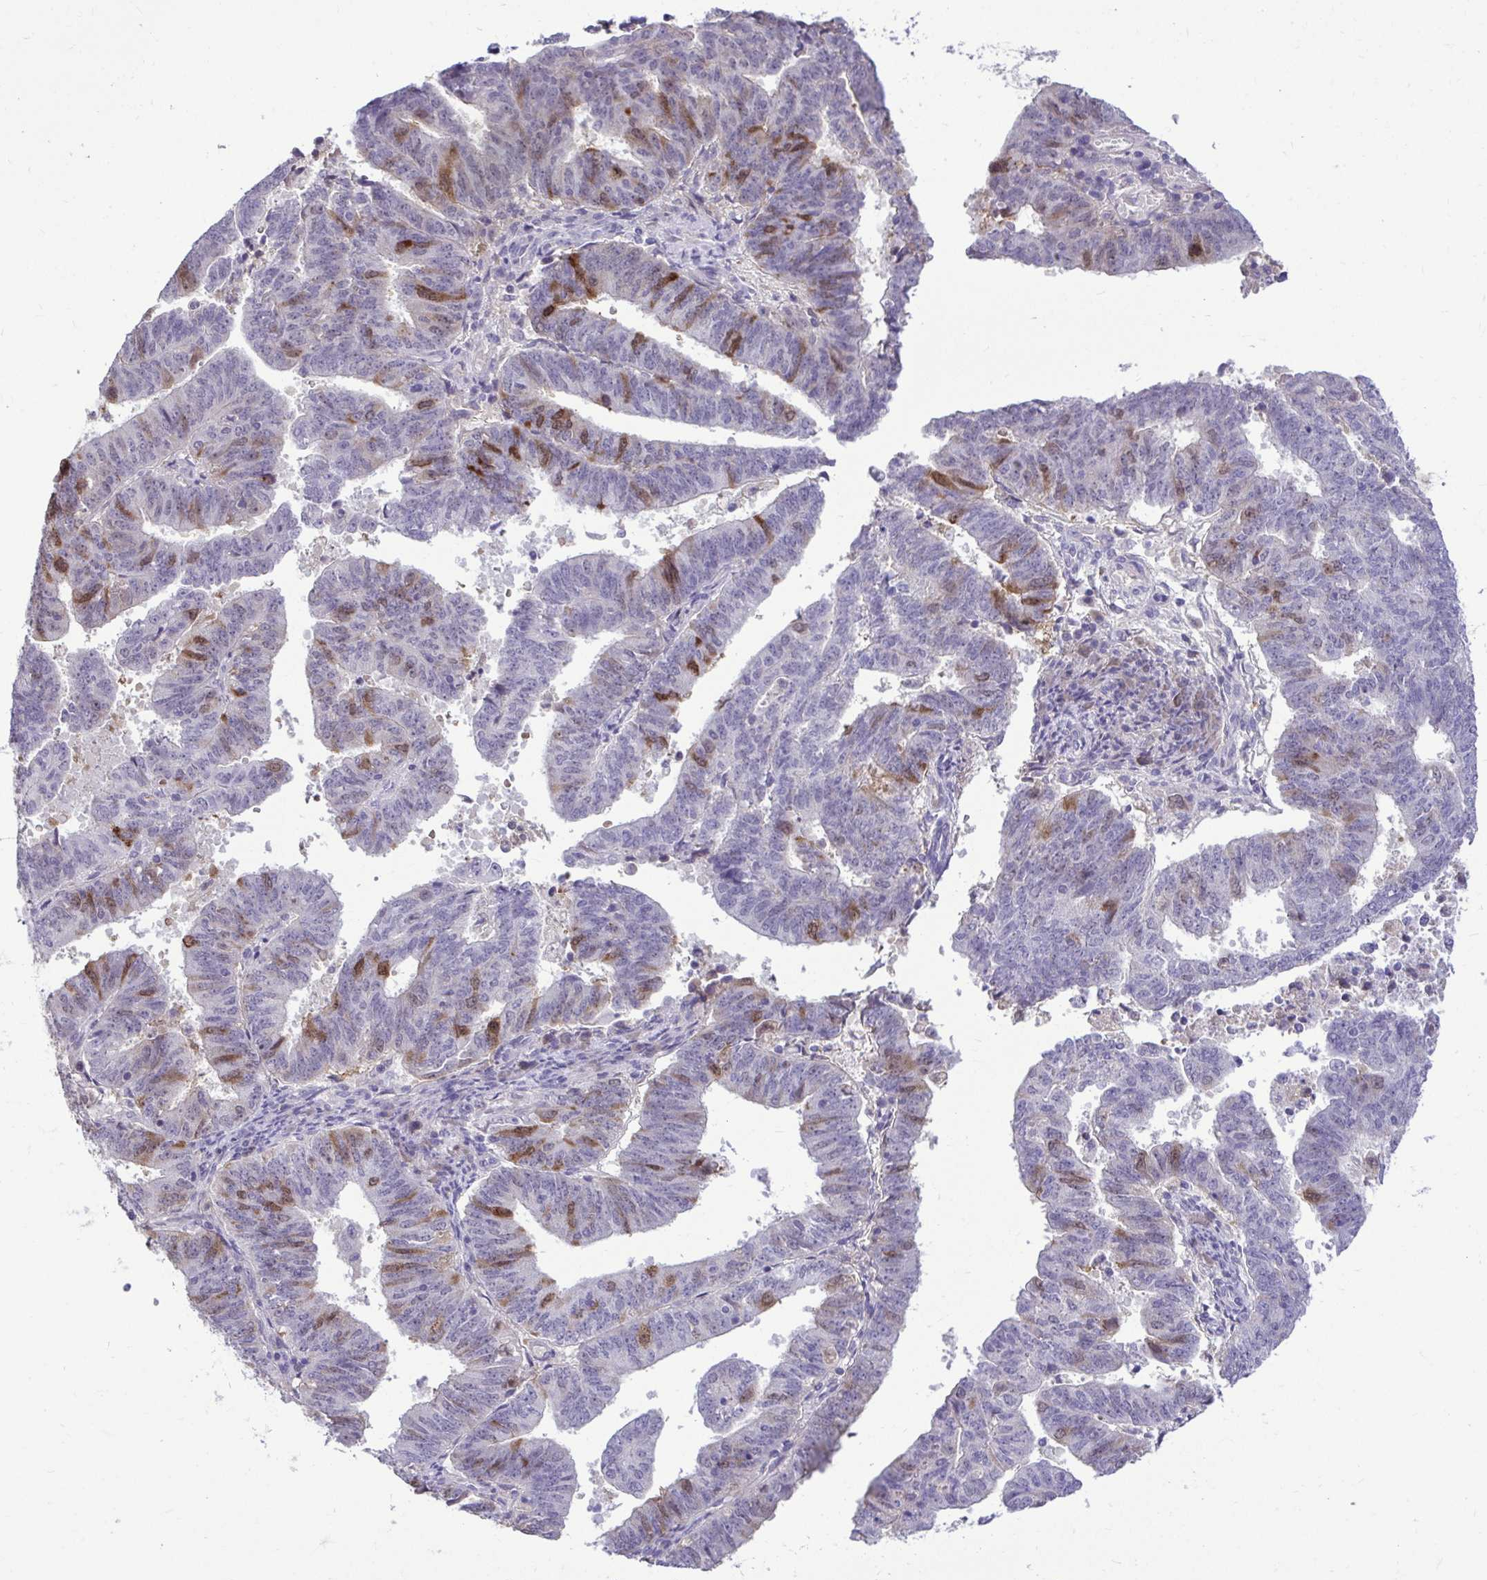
{"staining": {"intensity": "strong", "quantity": "<25%", "location": "cytoplasmic/membranous,nuclear"}, "tissue": "endometrial cancer", "cell_type": "Tumor cells", "image_type": "cancer", "snomed": [{"axis": "morphology", "description": "Adenocarcinoma, NOS"}, {"axis": "topography", "description": "Endometrium"}], "caption": "The micrograph reveals staining of endometrial cancer, revealing strong cytoplasmic/membranous and nuclear protein expression (brown color) within tumor cells. (DAB = brown stain, brightfield microscopy at high magnification).", "gene": "CDC20", "patient": {"sex": "female", "age": 82}}